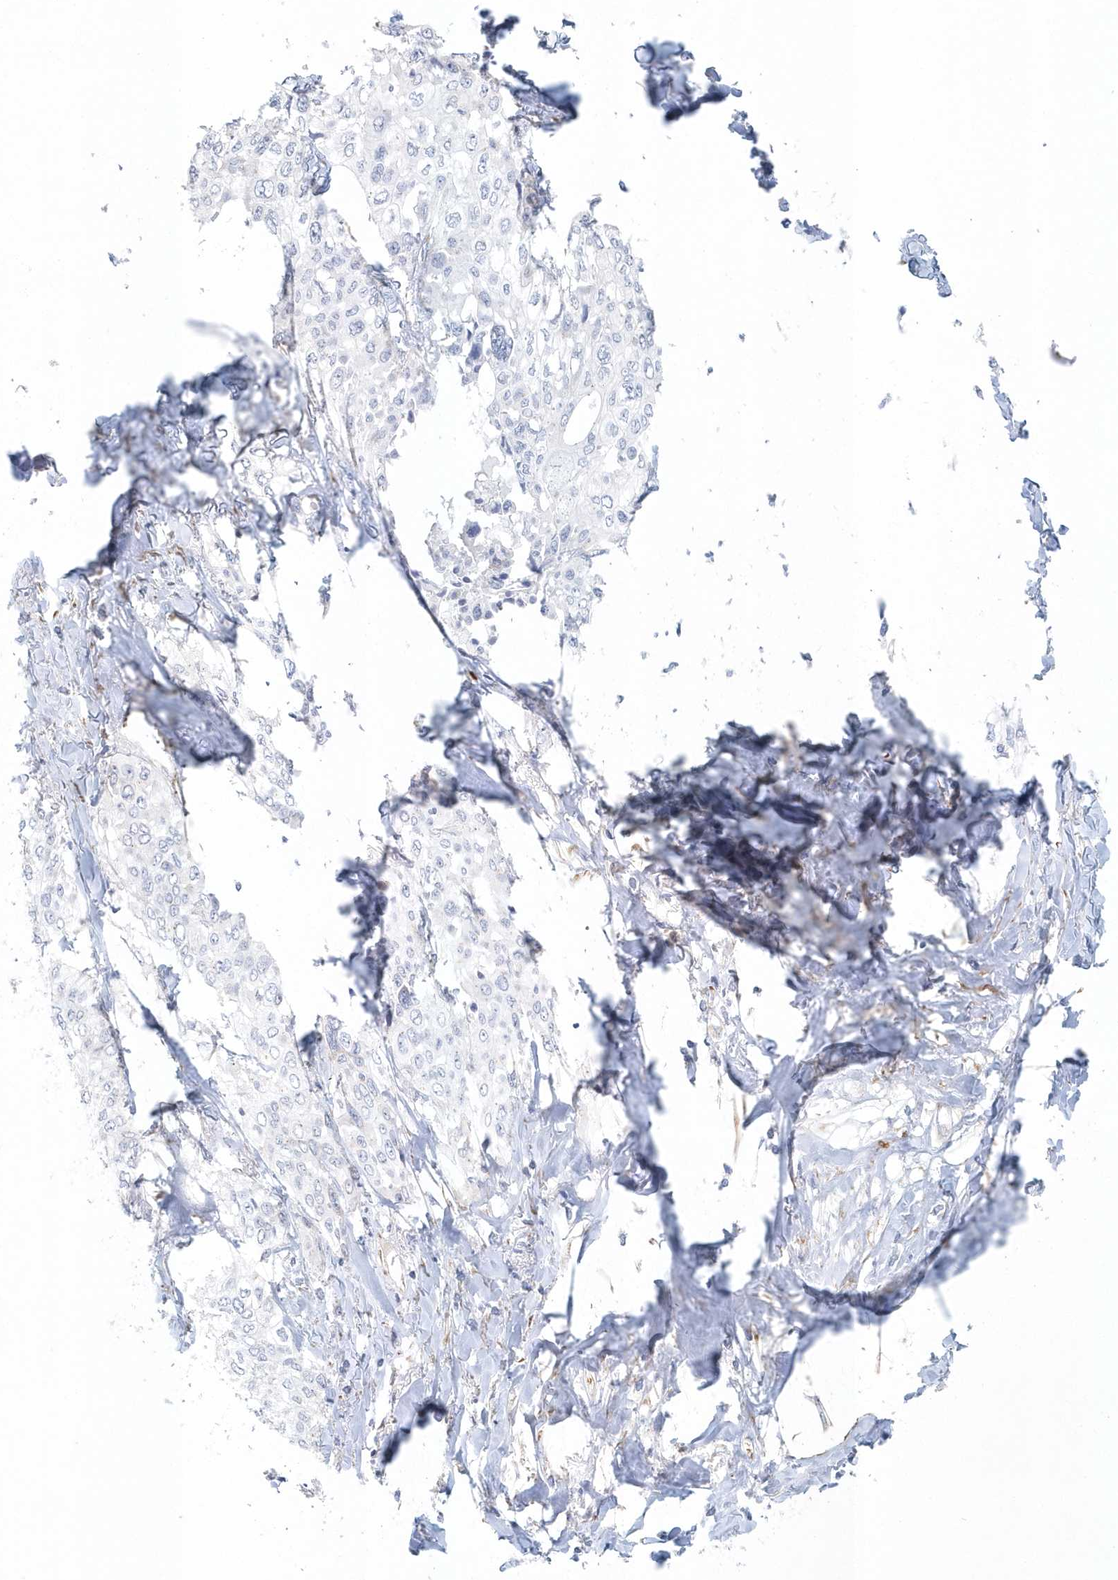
{"staining": {"intensity": "negative", "quantity": "none", "location": "none"}, "tissue": "cervical cancer", "cell_type": "Tumor cells", "image_type": "cancer", "snomed": [{"axis": "morphology", "description": "Squamous cell carcinoma, NOS"}, {"axis": "topography", "description": "Cervix"}], "caption": "DAB (3,3'-diaminobenzidine) immunohistochemical staining of human squamous cell carcinoma (cervical) shows no significant expression in tumor cells.", "gene": "GPR152", "patient": {"sex": "female", "age": 31}}